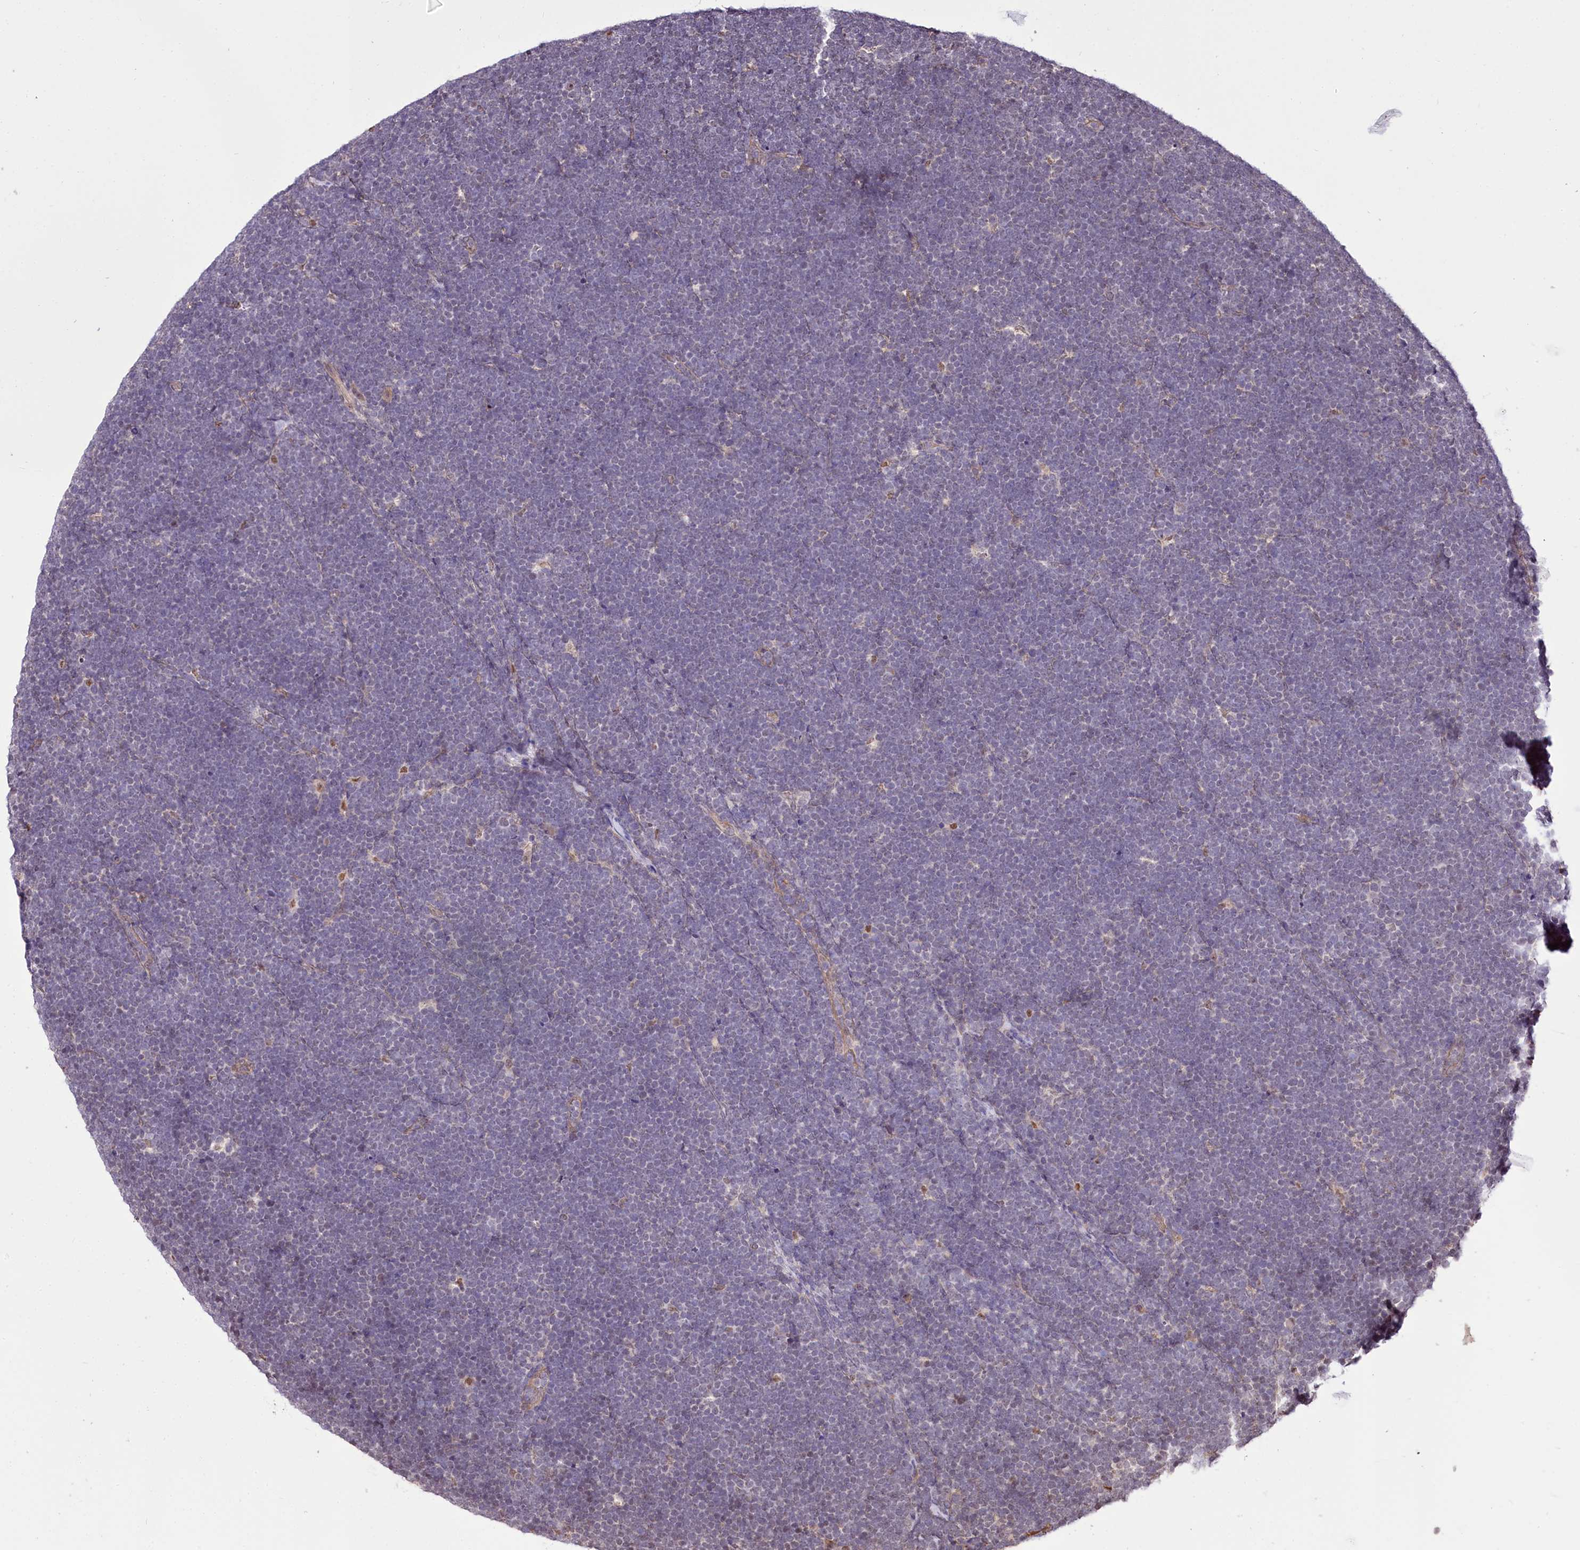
{"staining": {"intensity": "negative", "quantity": "none", "location": "none"}, "tissue": "lymphoma", "cell_type": "Tumor cells", "image_type": "cancer", "snomed": [{"axis": "morphology", "description": "Malignant lymphoma, non-Hodgkin's type, High grade"}, {"axis": "topography", "description": "Lymph node"}], "caption": "Tumor cells show no significant protein positivity in lymphoma.", "gene": "GNL3L", "patient": {"sex": "male", "age": 13}}